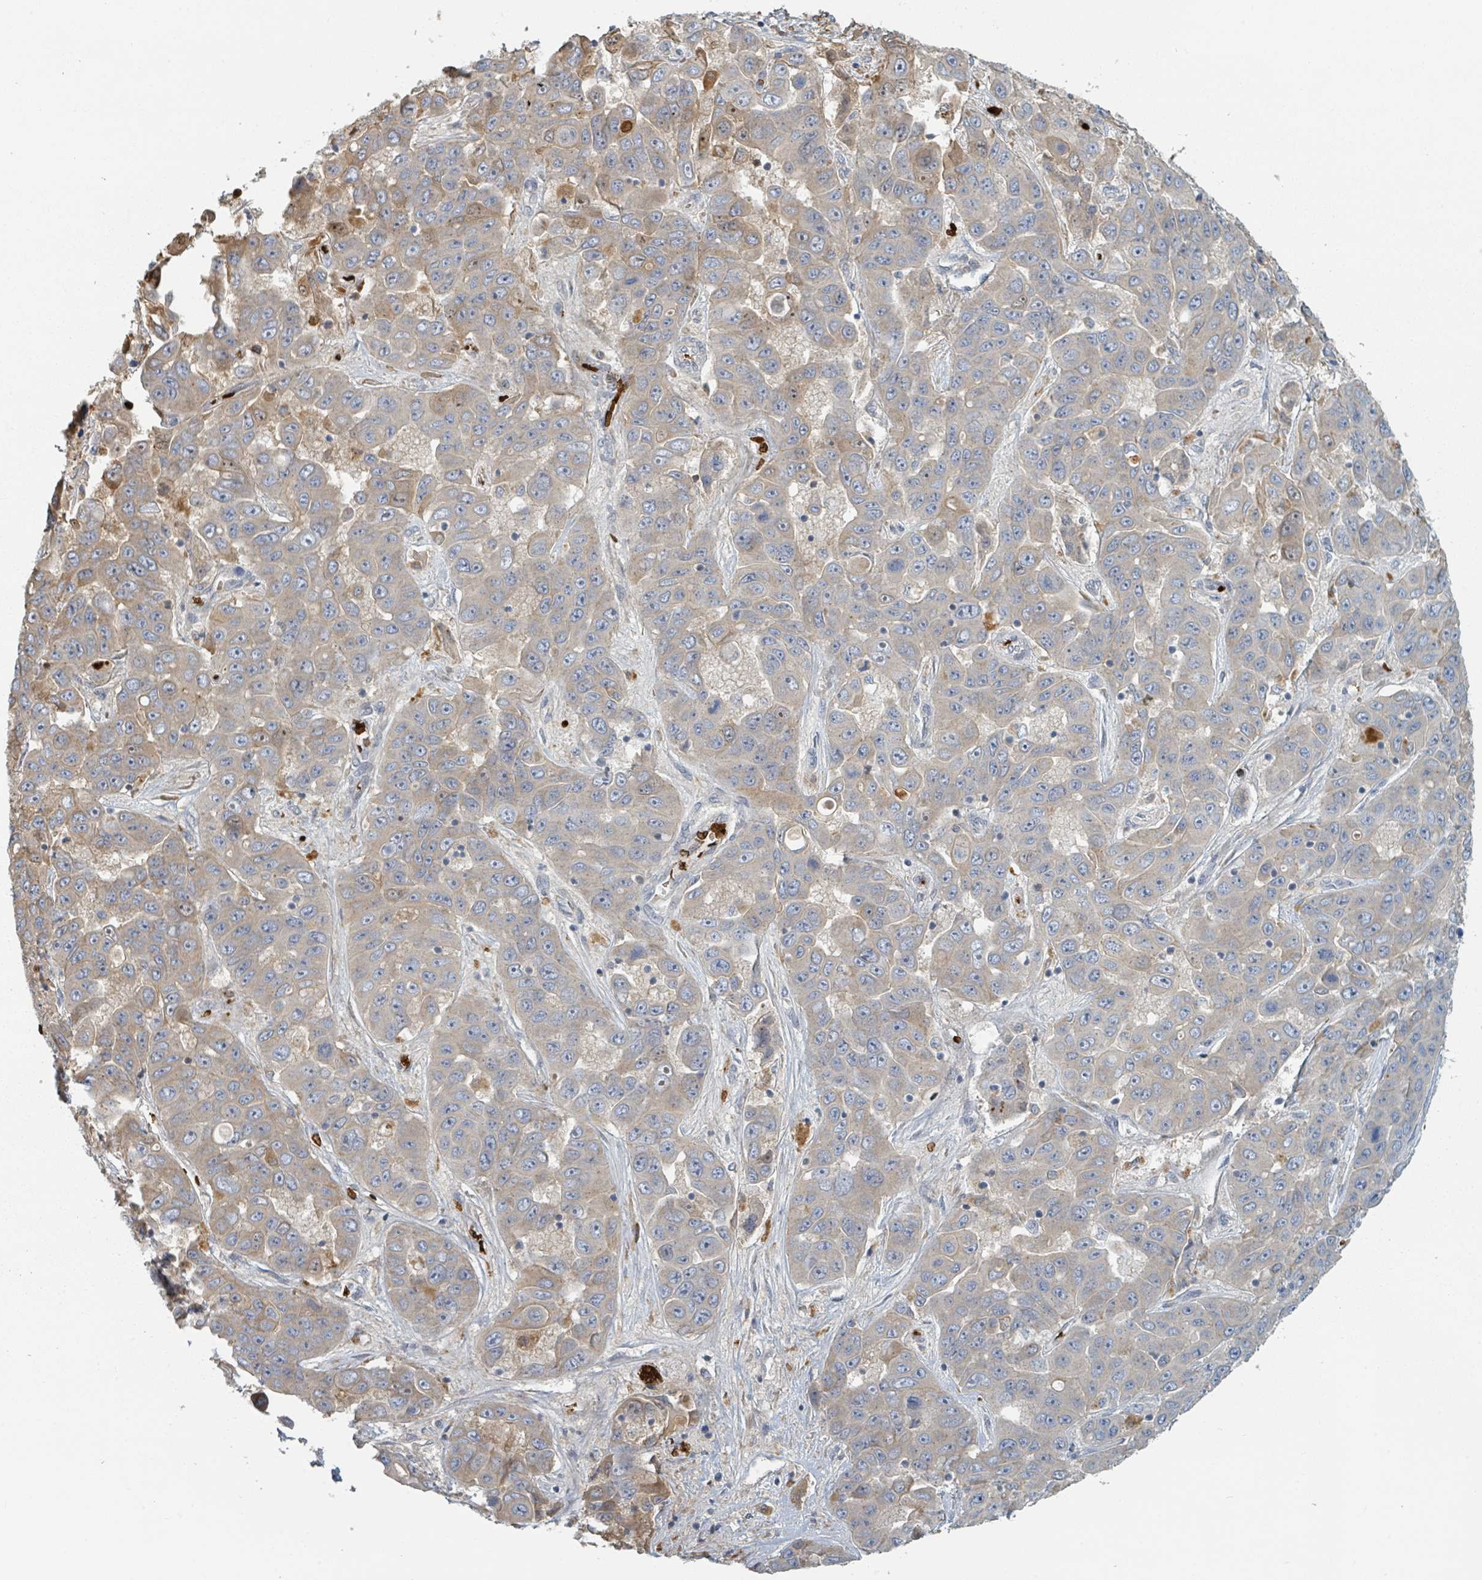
{"staining": {"intensity": "weak", "quantity": "25%-75%", "location": "cytoplasmic/membranous"}, "tissue": "liver cancer", "cell_type": "Tumor cells", "image_type": "cancer", "snomed": [{"axis": "morphology", "description": "Cholangiocarcinoma"}, {"axis": "topography", "description": "Liver"}], "caption": "Brown immunohistochemical staining in human liver cholangiocarcinoma reveals weak cytoplasmic/membranous staining in about 25%-75% of tumor cells.", "gene": "TRPC4AP", "patient": {"sex": "female", "age": 52}}